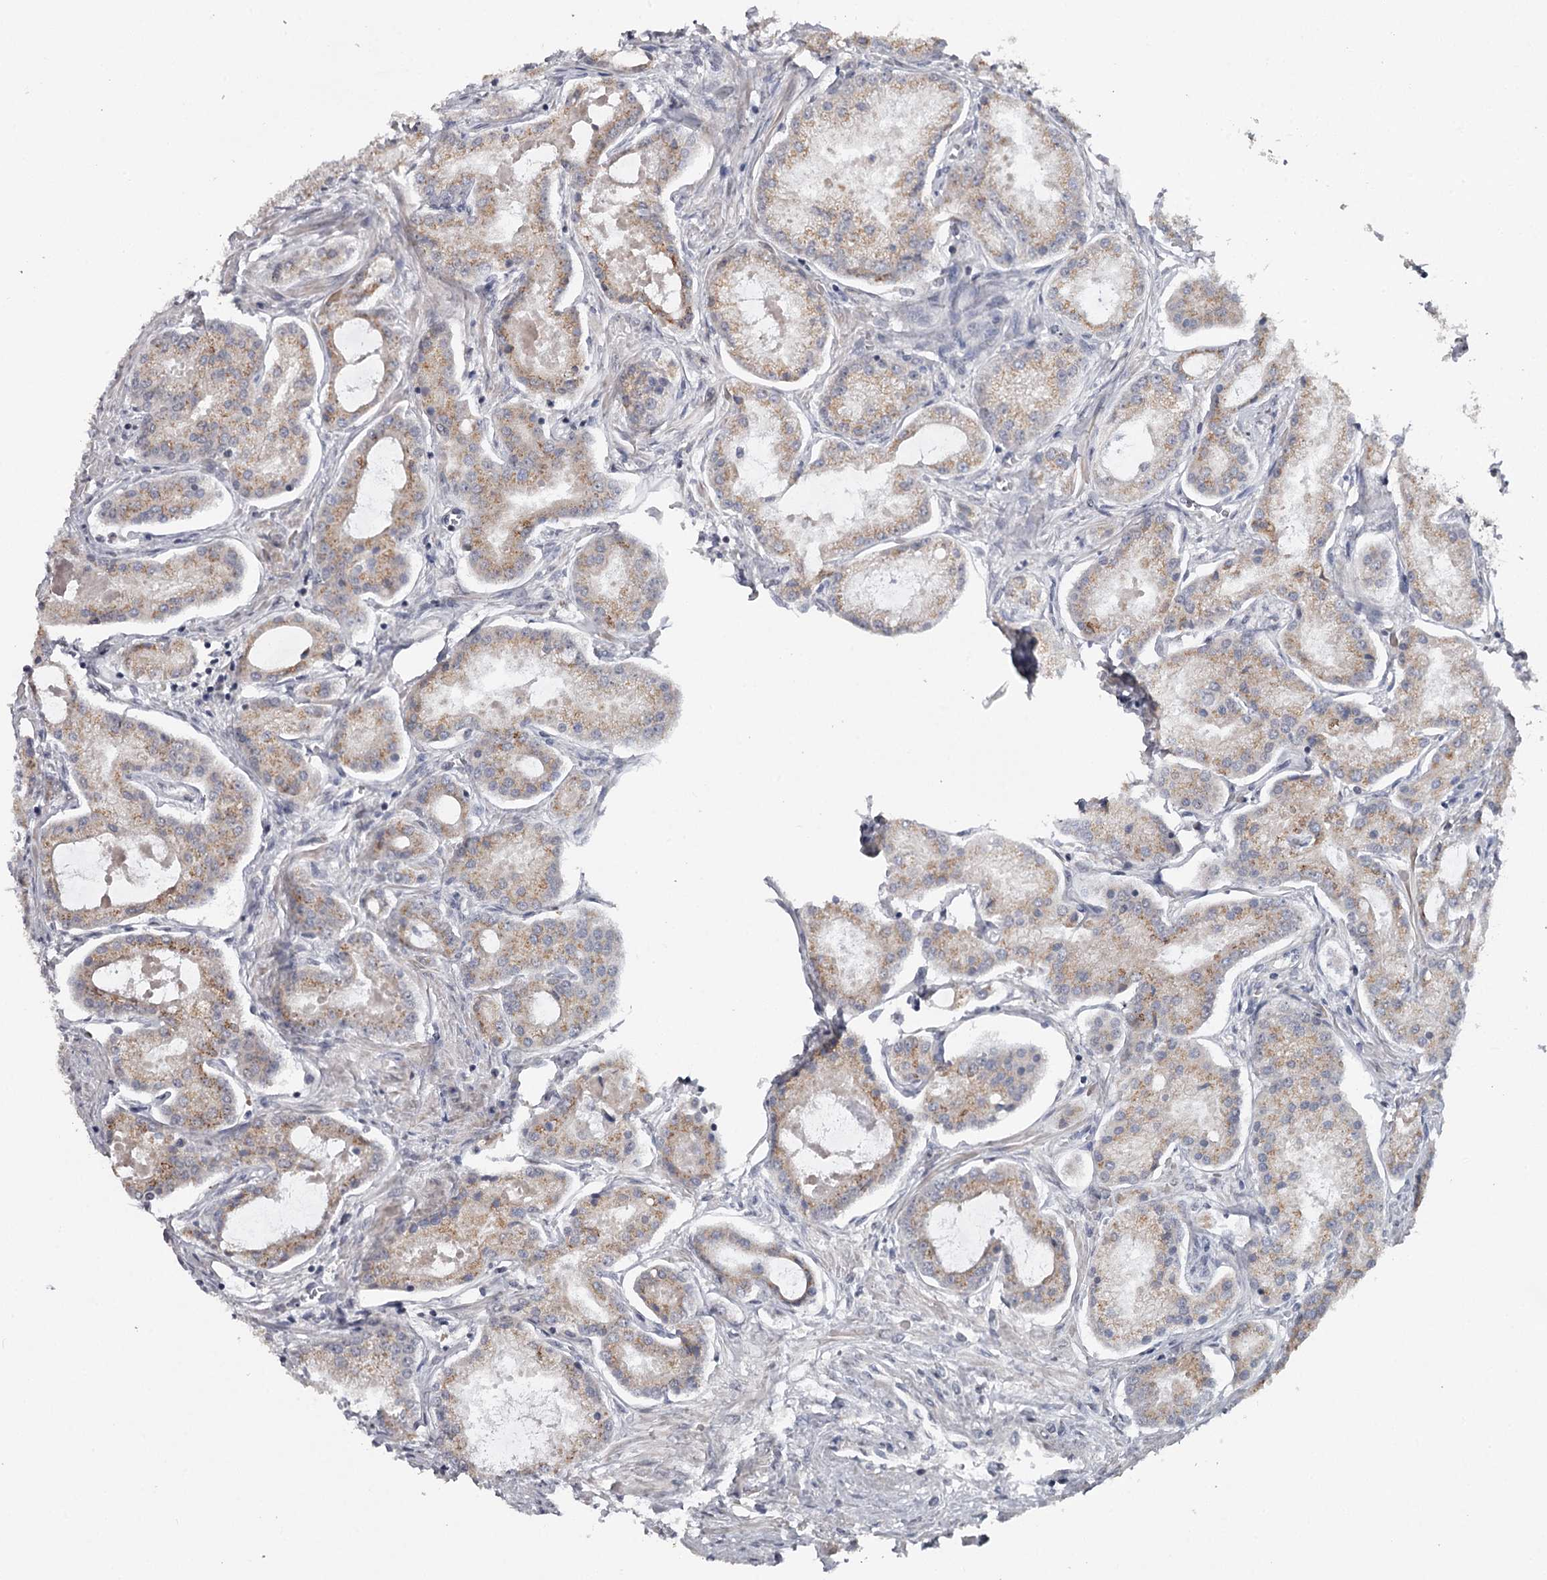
{"staining": {"intensity": "weak", "quantity": ">75%", "location": "cytoplasmic/membranous"}, "tissue": "prostate cancer", "cell_type": "Tumor cells", "image_type": "cancer", "snomed": [{"axis": "morphology", "description": "Adenocarcinoma, Low grade"}, {"axis": "topography", "description": "Prostate"}], "caption": "This image displays prostate cancer stained with immunohistochemistry (IHC) to label a protein in brown. The cytoplasmic/membranous of tumor cells show weak positivity for the protein. Nuclei are counter-stained blue.", "gene": "GTSF1", "patient": {"sex": "male", "age": 68}}